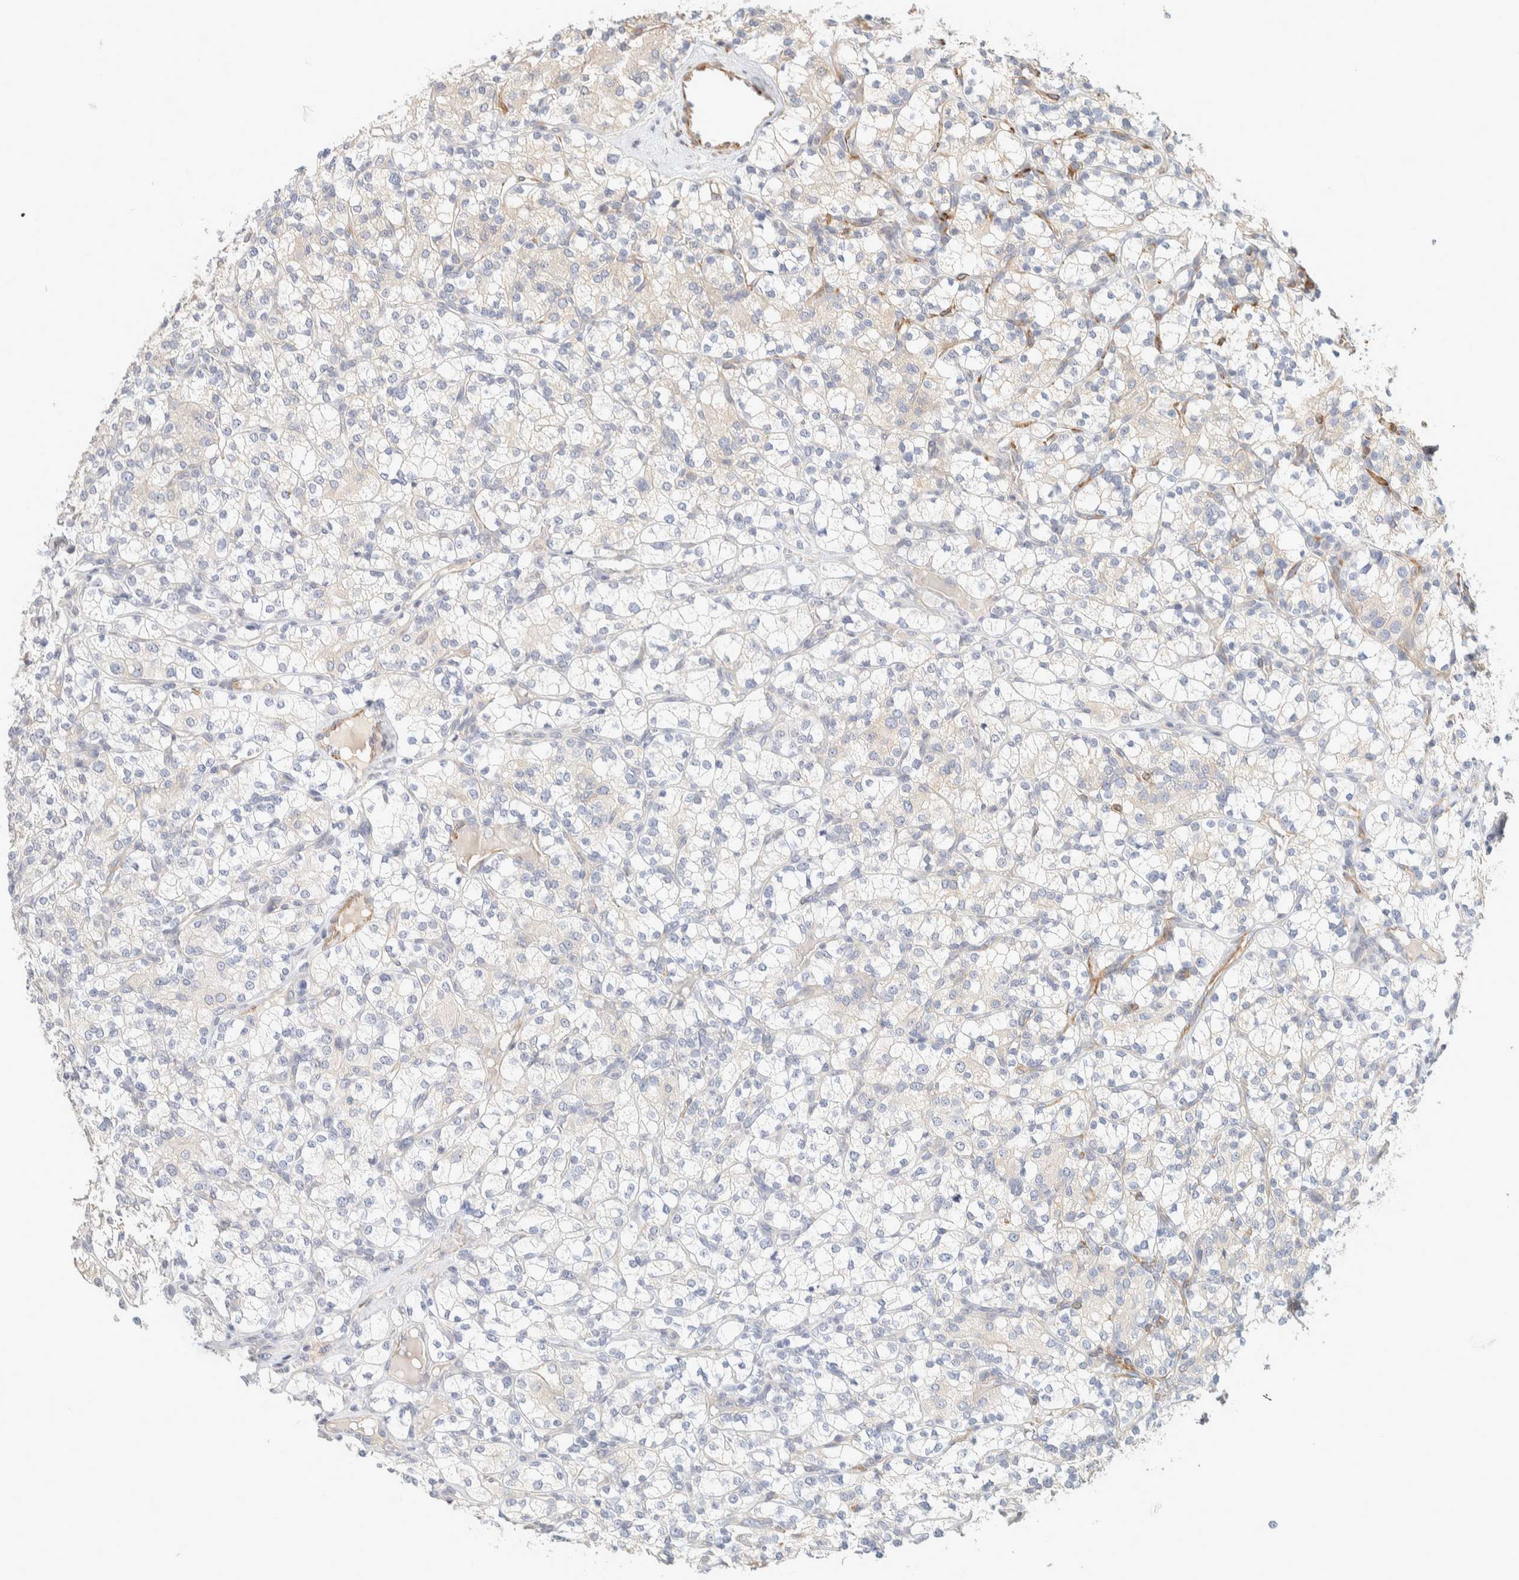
{"staining": {"intensity": "negative", "quantity": "none", "location": "none"}, "tissue": "renal cancer", "cell_type": "Tumor cells", "image_type": "cancer", "snomed": [{"axis": "morphology", "description": "Adenocarcinoma, NOS"}, {"axis": "topography", "description": "Kidney"}], "caption": "An immunohistochemistry photomicrograph of adenocarcinoma (renal) is shown. There is no staining in tumor cells of adenocarcinoma (renal). (DAB immunohistochemistry (IHC) with hematoxylin counter stain).", "gene": "CDR2", "patient": {"sex": "male", "age": 77}}